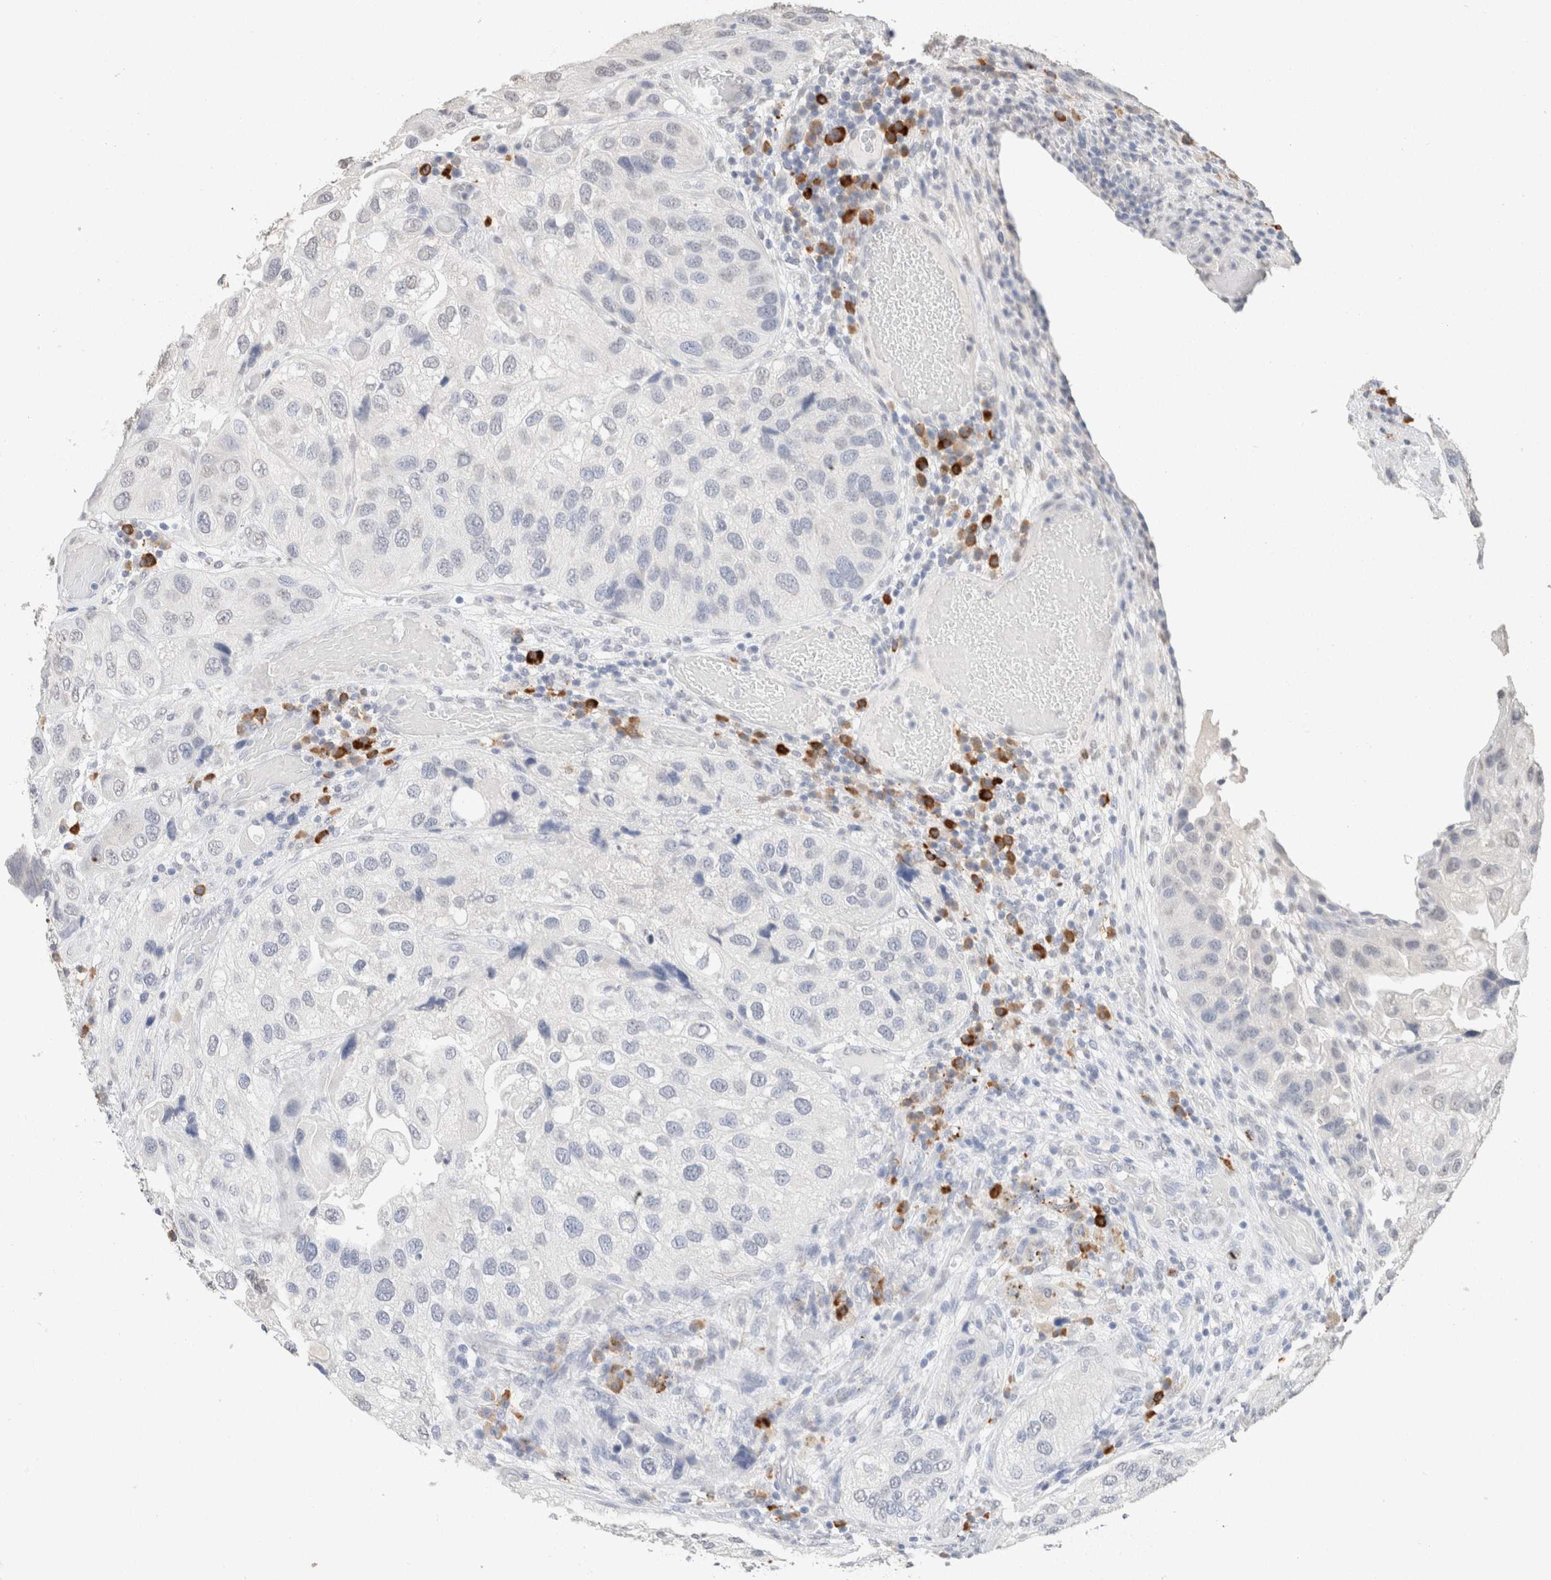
{"staining": {"intensity": "negative", "quantity": "none", "location": "none"}, "tissue": "urothelial cancer", "cell_type": "Tumor cells", "image_type": "cancer", "snomed": [{"axis": "morphology", "description": "Urothelial carcinoma, High grade"}, {"axis": "topography", "description": "Urinary bladder"}], "caption": "Immunohistochemical staining of high-grade urothelial carcinoma shows no significant staining in tumor cells.", "gene": "CD80", "patient": {"sex": "female", "age": 64}}